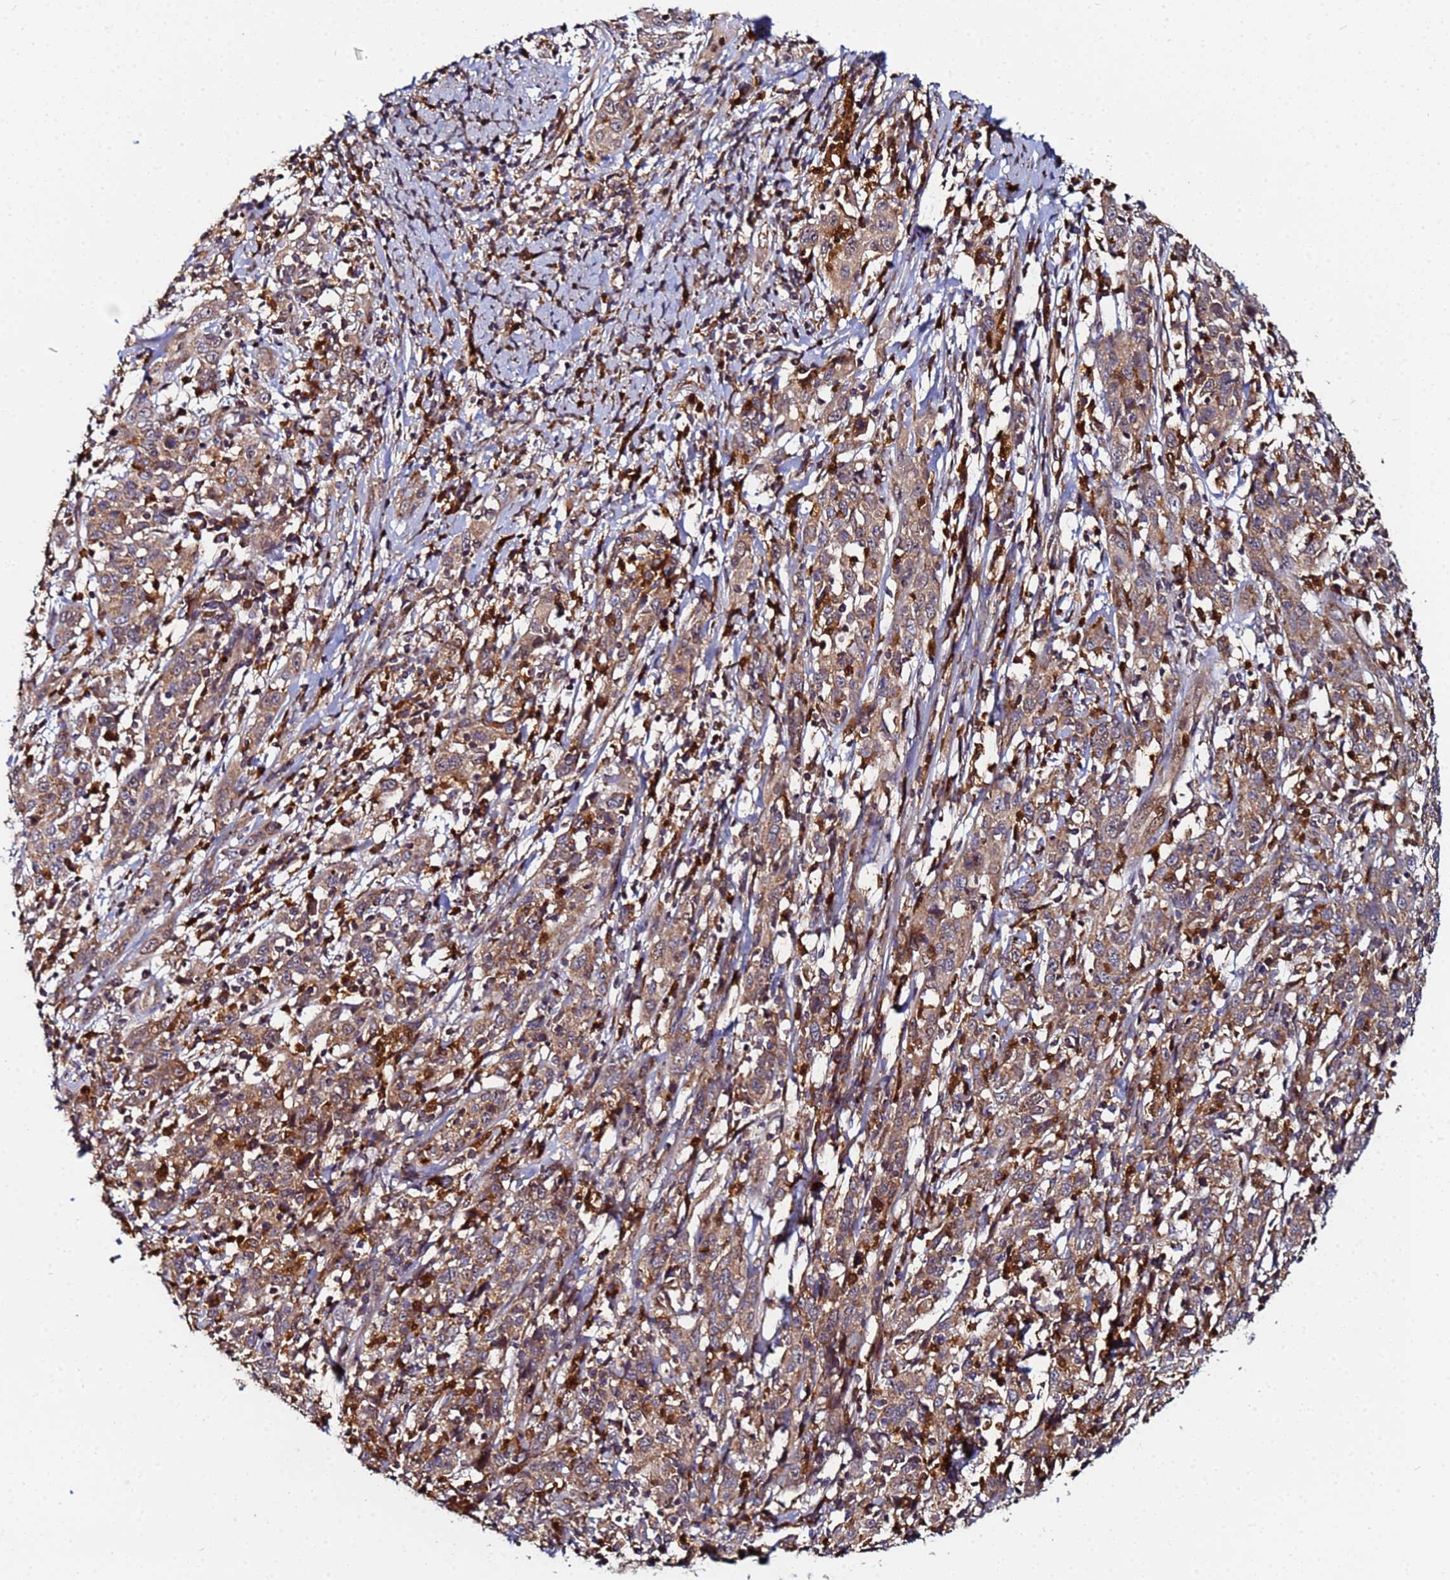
{"staining": {"intensity": "moderate", "quantity": ">75%", "location": "cytoplasmic/membranous"}, "tissue": "cervical cancer", "cell_type": "Tumor cells", "image_type": "cancer", "snomed": [{"axis": "morphology", "description": "Squamous cell carcinoma, NOS"}, {"axis": "topography", "description": "Cervix"}], "caption": "An immunohistochemistry photomicrograph of tumor tissue is shown. Protein staining in brown highlights moderate cytoplasmic/membranous positivity in squamous cell carcinoma (cervical) within tumor cells. (DAB (3,3'-diaminobenzidine) IHC with brightfield microscopy, high magnification).", "gene": "CCDC127", "patient": {"sex": "female", "age": 46}}